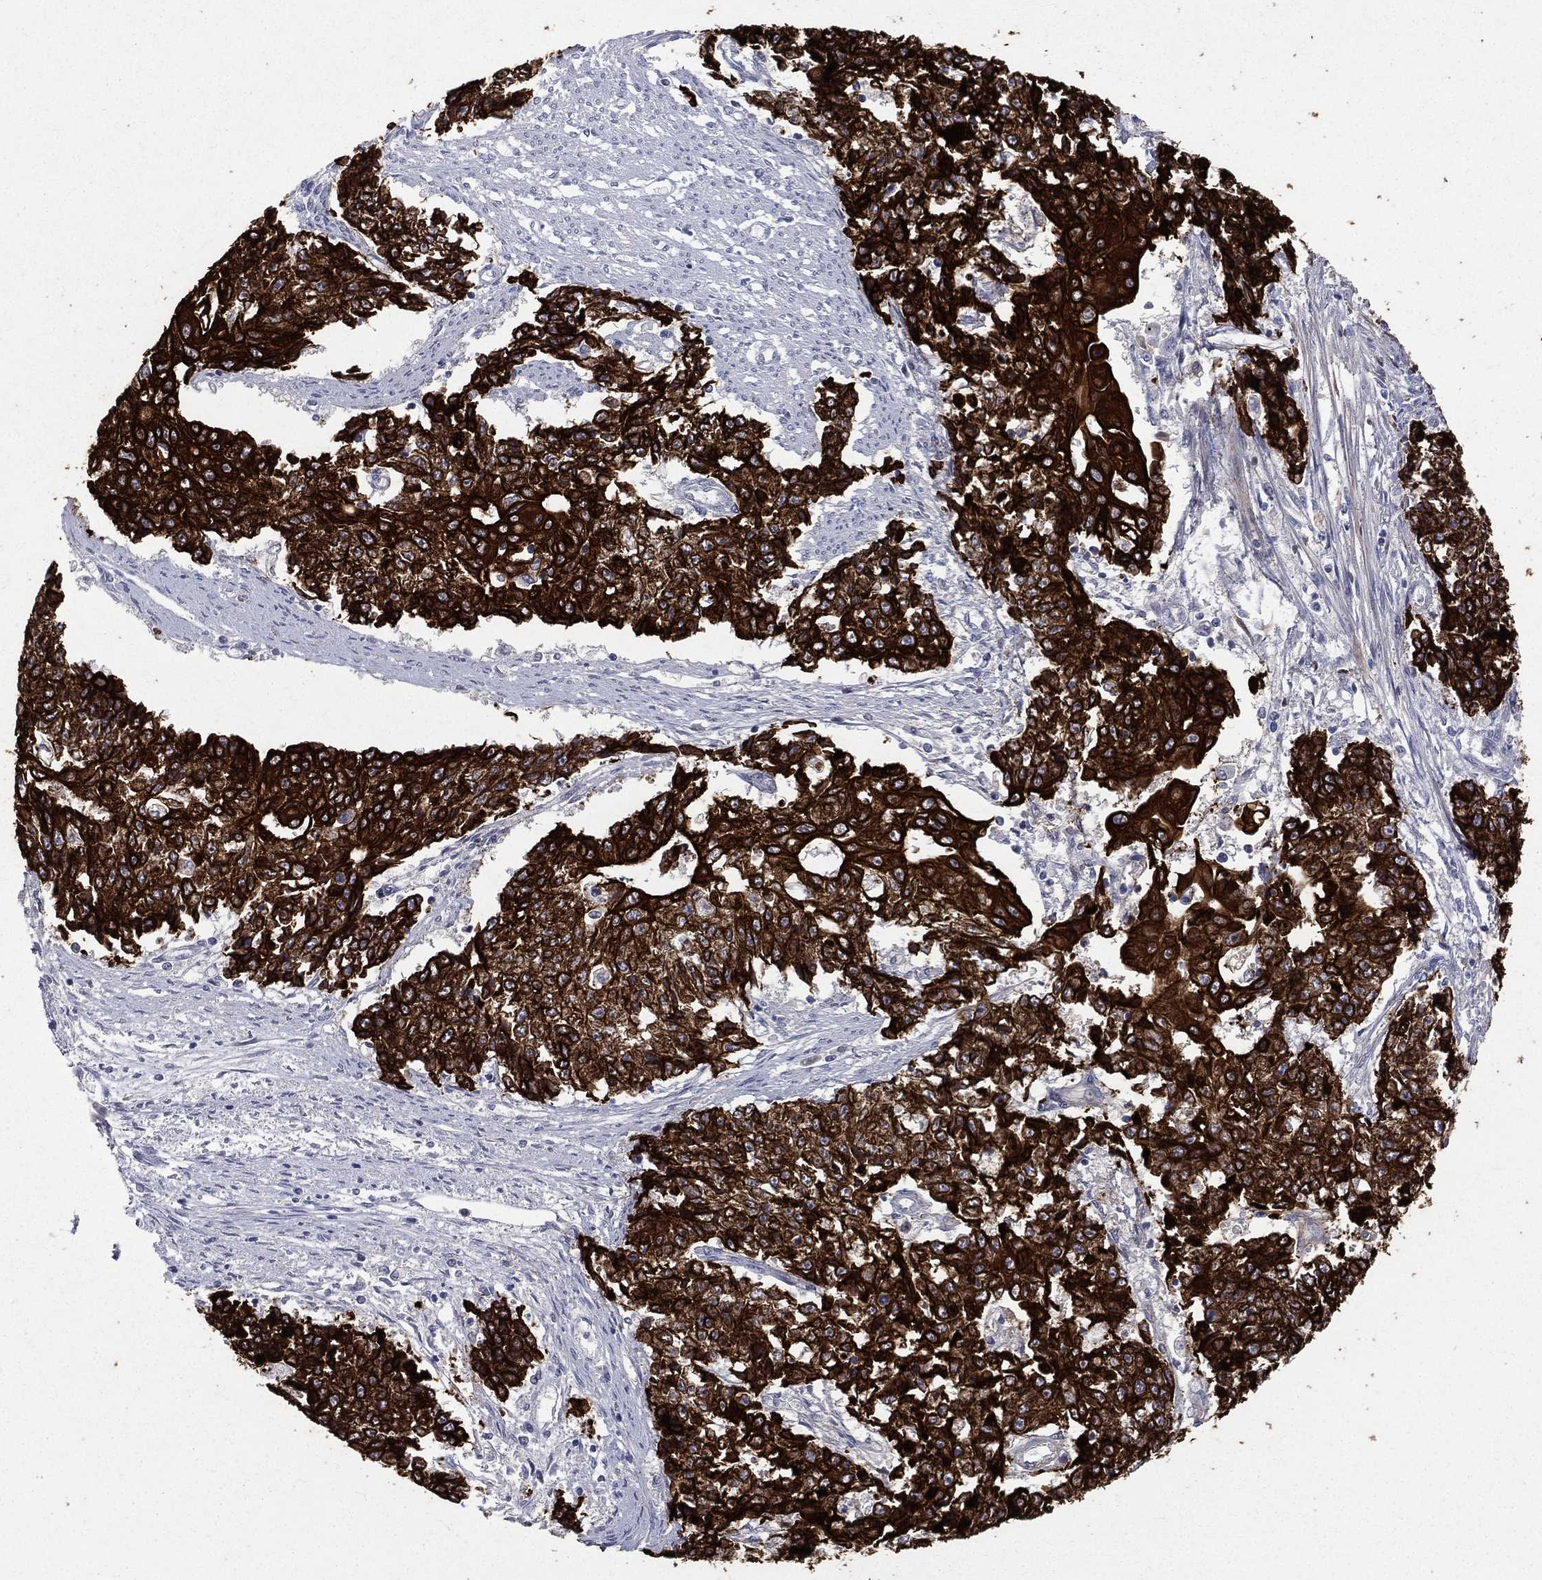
{"staining": {"intensity": "strong", "quantity": ">75%", "location": "cytoplasmic/membranous"}, "tissue": "ovarian cancer", "cell_type": "Tumor cells", "image_type": "cancer", "snomed": [{"axis": "morphology", "description": "Carcinoma, endometroid"}, {"axis": "topography", "description": "Ovary"}], "caption": "An image showing strong cytoplasmic/membranous expression in approximately >75% of tumor cells in ovarian cancer, as visualized by brown immunohistochemical staining.", "gene": "KRT7", "patient": {"sex": "female", "age": 42}}